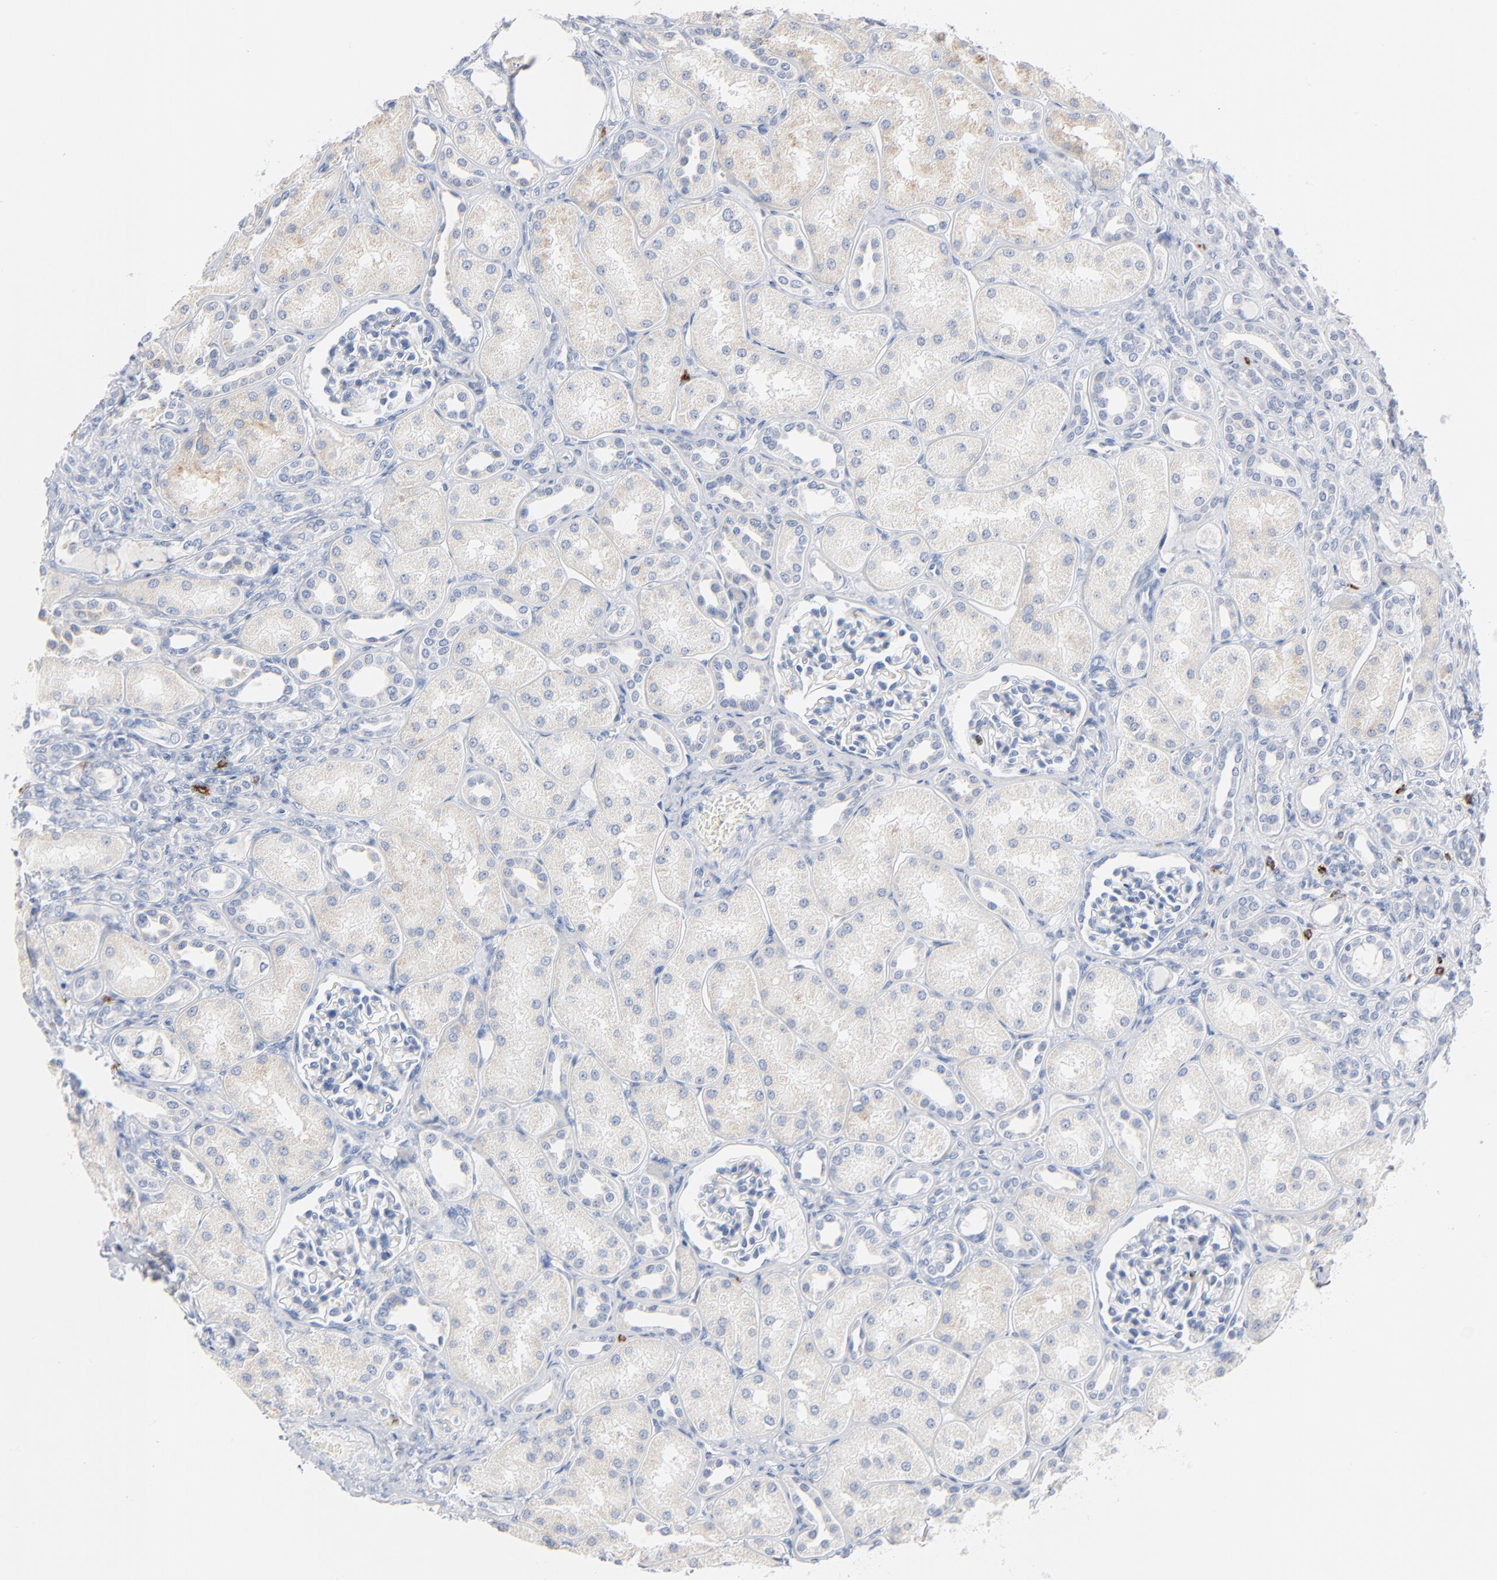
{"staining": {"intensity": "negative", "quantity": "none", "location": "none"}, "tissue": "kidney", "cell_type": "Cells in glomeruli", "image_type": "normal", "snomed": [{"axis": "morphology", "description": "Normal tissue, NOS"}, {"axis": "topography", "description": "Kidney"}], "caption": "This is a photomicrograph of IHC staining of benign kidney, which shows no staining in cells in glomeruli. (DAB immunohistochemistry, high magnification).", "gene": "GZMB", "patient": {"sex": "male", "age": 7}}